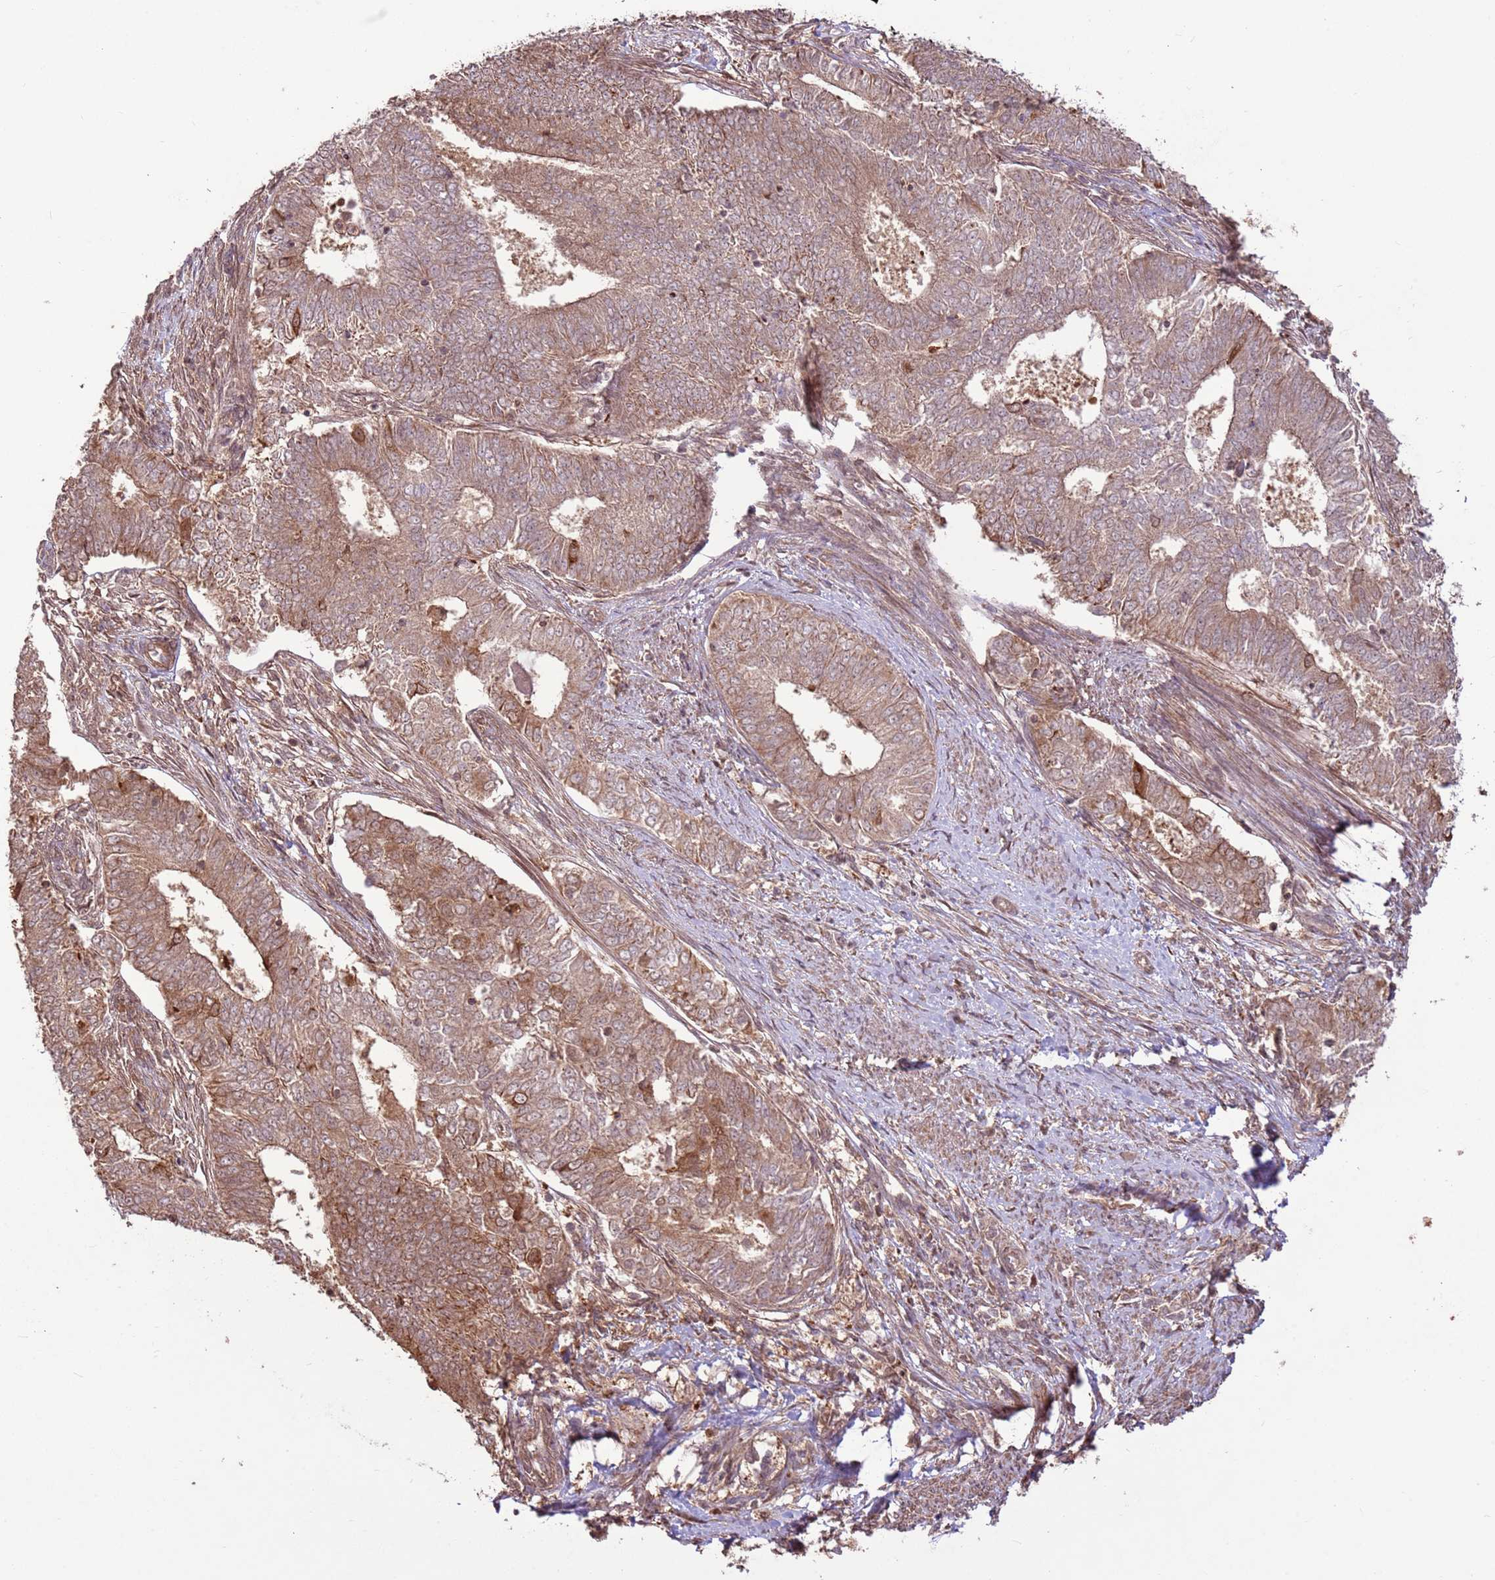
{"staining": {"intensity": "weak", "quantity": ">75%", "location": "cytoplasmic/membranous,nuclear"}, "tissue": "endometrial cancer", "cell_type": "Tumor cells", "image_type": "cancer", "snomed": [{"axis": "morphology", "description": "Adenocarcinoma, NOS"}, {"axis": "topography", "description": "Endometrium"}], "caption": "Immunohistochemical staining of endometrial adenocarcinoma exhibits low levels of weak cytoplasmic/membranous and nuclear protein positivity in about >75% of tumor cells.", "gene": "CCDC112", "patient": {"sex": "female", "age": 62}}